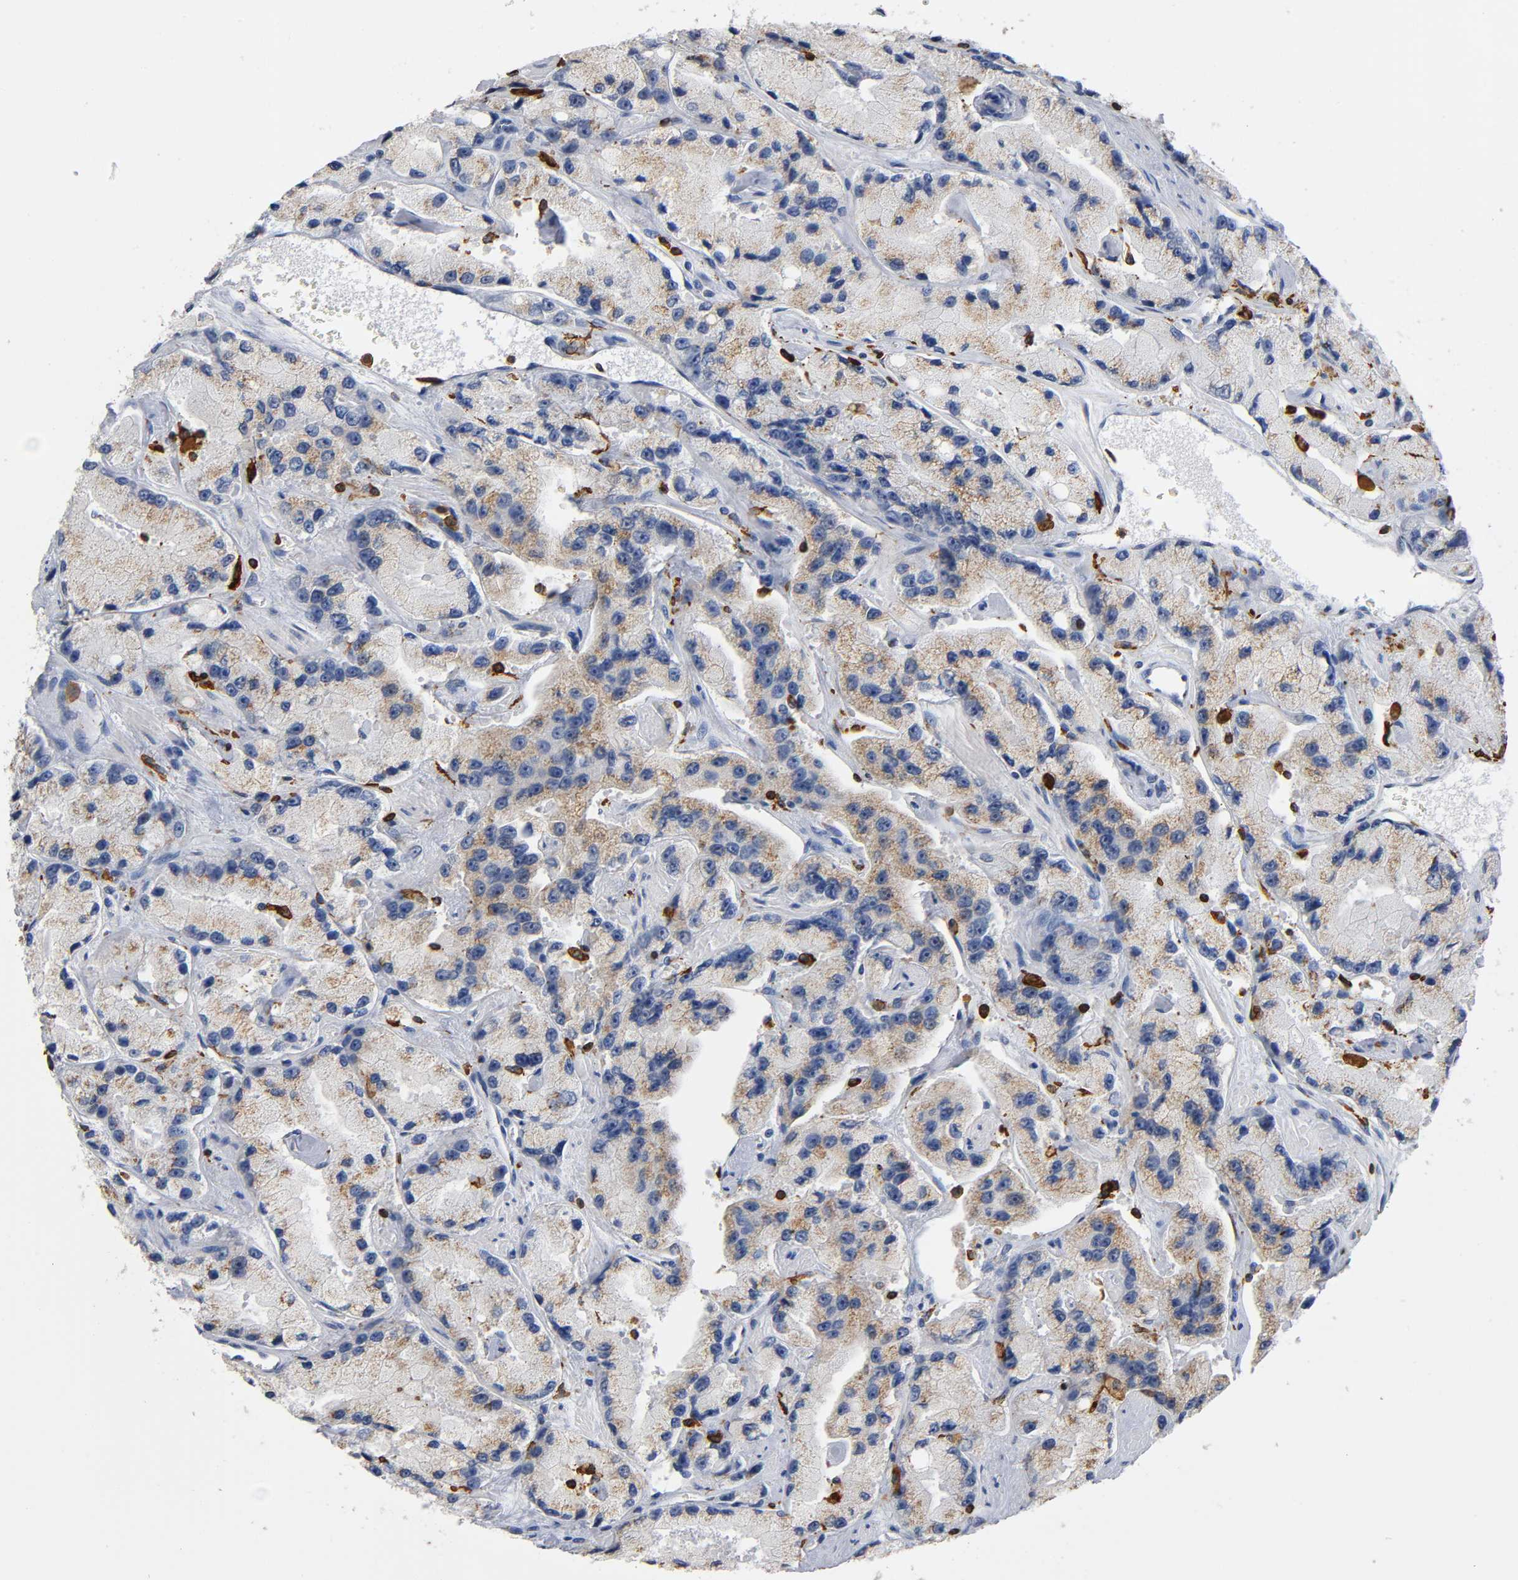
{"staining": {"intensity": "moderate", "quantity": ">75%", "location": "cytoplasmic/membranous"}, "tissue": "prostate cancer", "cell_type": "Tumor cells", "image_type": "cancer", "snomed": [{"axis": "morphology", "description": "Adenocarcinoma, High grade"}, {"axis": "topography", "description": "Prostate"}], "caption": "A brown stain shows moderate cytoplasmic/membranous expression of a protein in prostate adenocarcinoma (high-grade) tumor cells. (DAB (3,3'-diaminobenzidine) IHC, brown staining for protein, blue staining for nuclei).", "gene": "CAPN10", "patient": {"sex": "male", "age": 58}}